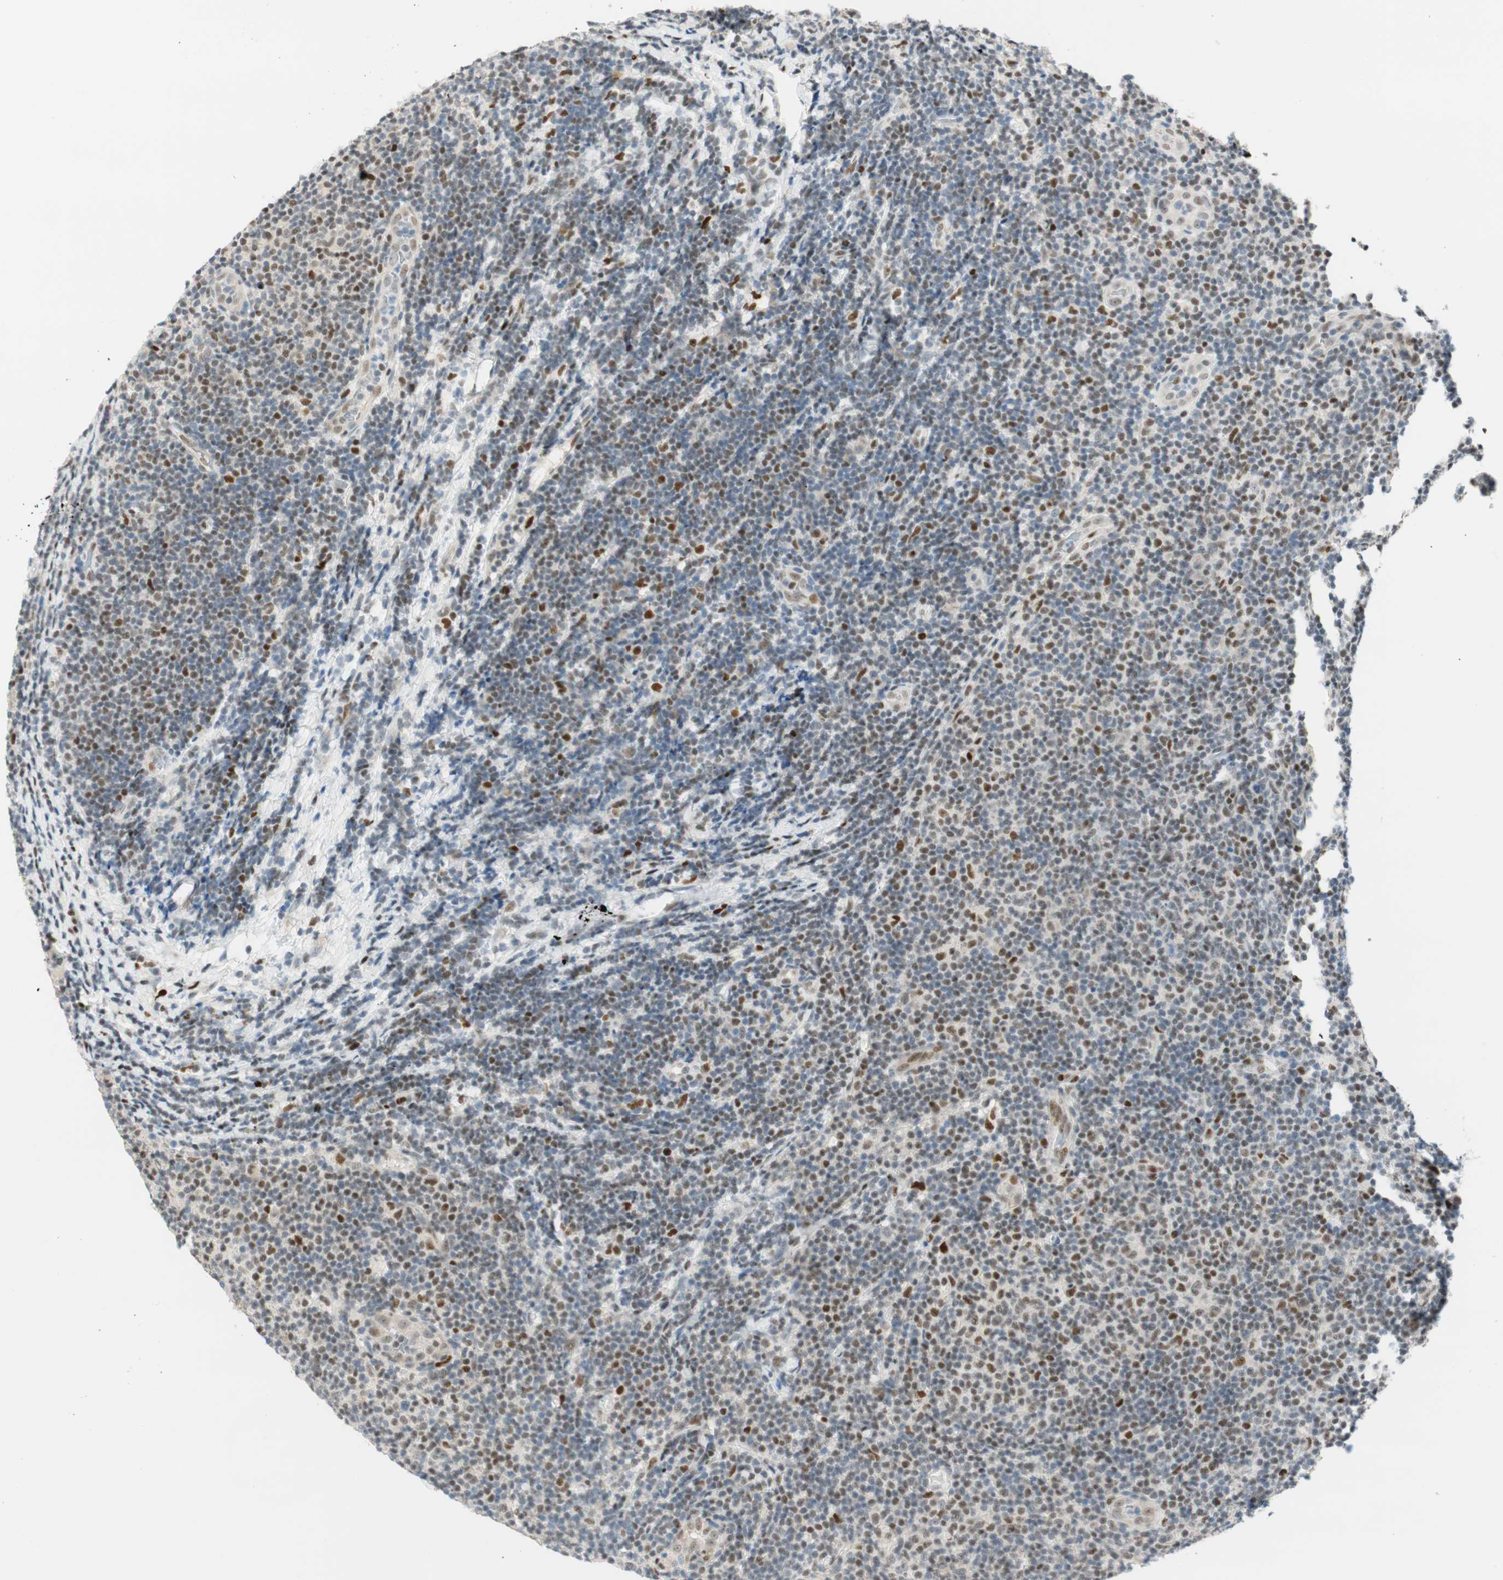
{"staining": {"intensity": "moderate", "quantity": "25%-75%", "location": "nuclear"}, "tissue": "lymphoma", "cell_type": "Tumor cells", "image_type": "cancer", "snomed": [{"axis": "morphology", "description": "Malignant lymphoma, non-Hodgkin's type, Low grade"}, {"axis": "topography", "description": "Lymph node"}], "caption": "Immunohistochemical staining of human malignant lymphoma, non-Hodgkin's type (low-grade) displays medium levels of moderate nuclear protein expression in approximately 25%-75% of tumor cells.", "gene": "MSX2", "patient": {"sex": "male", "age": 83}}